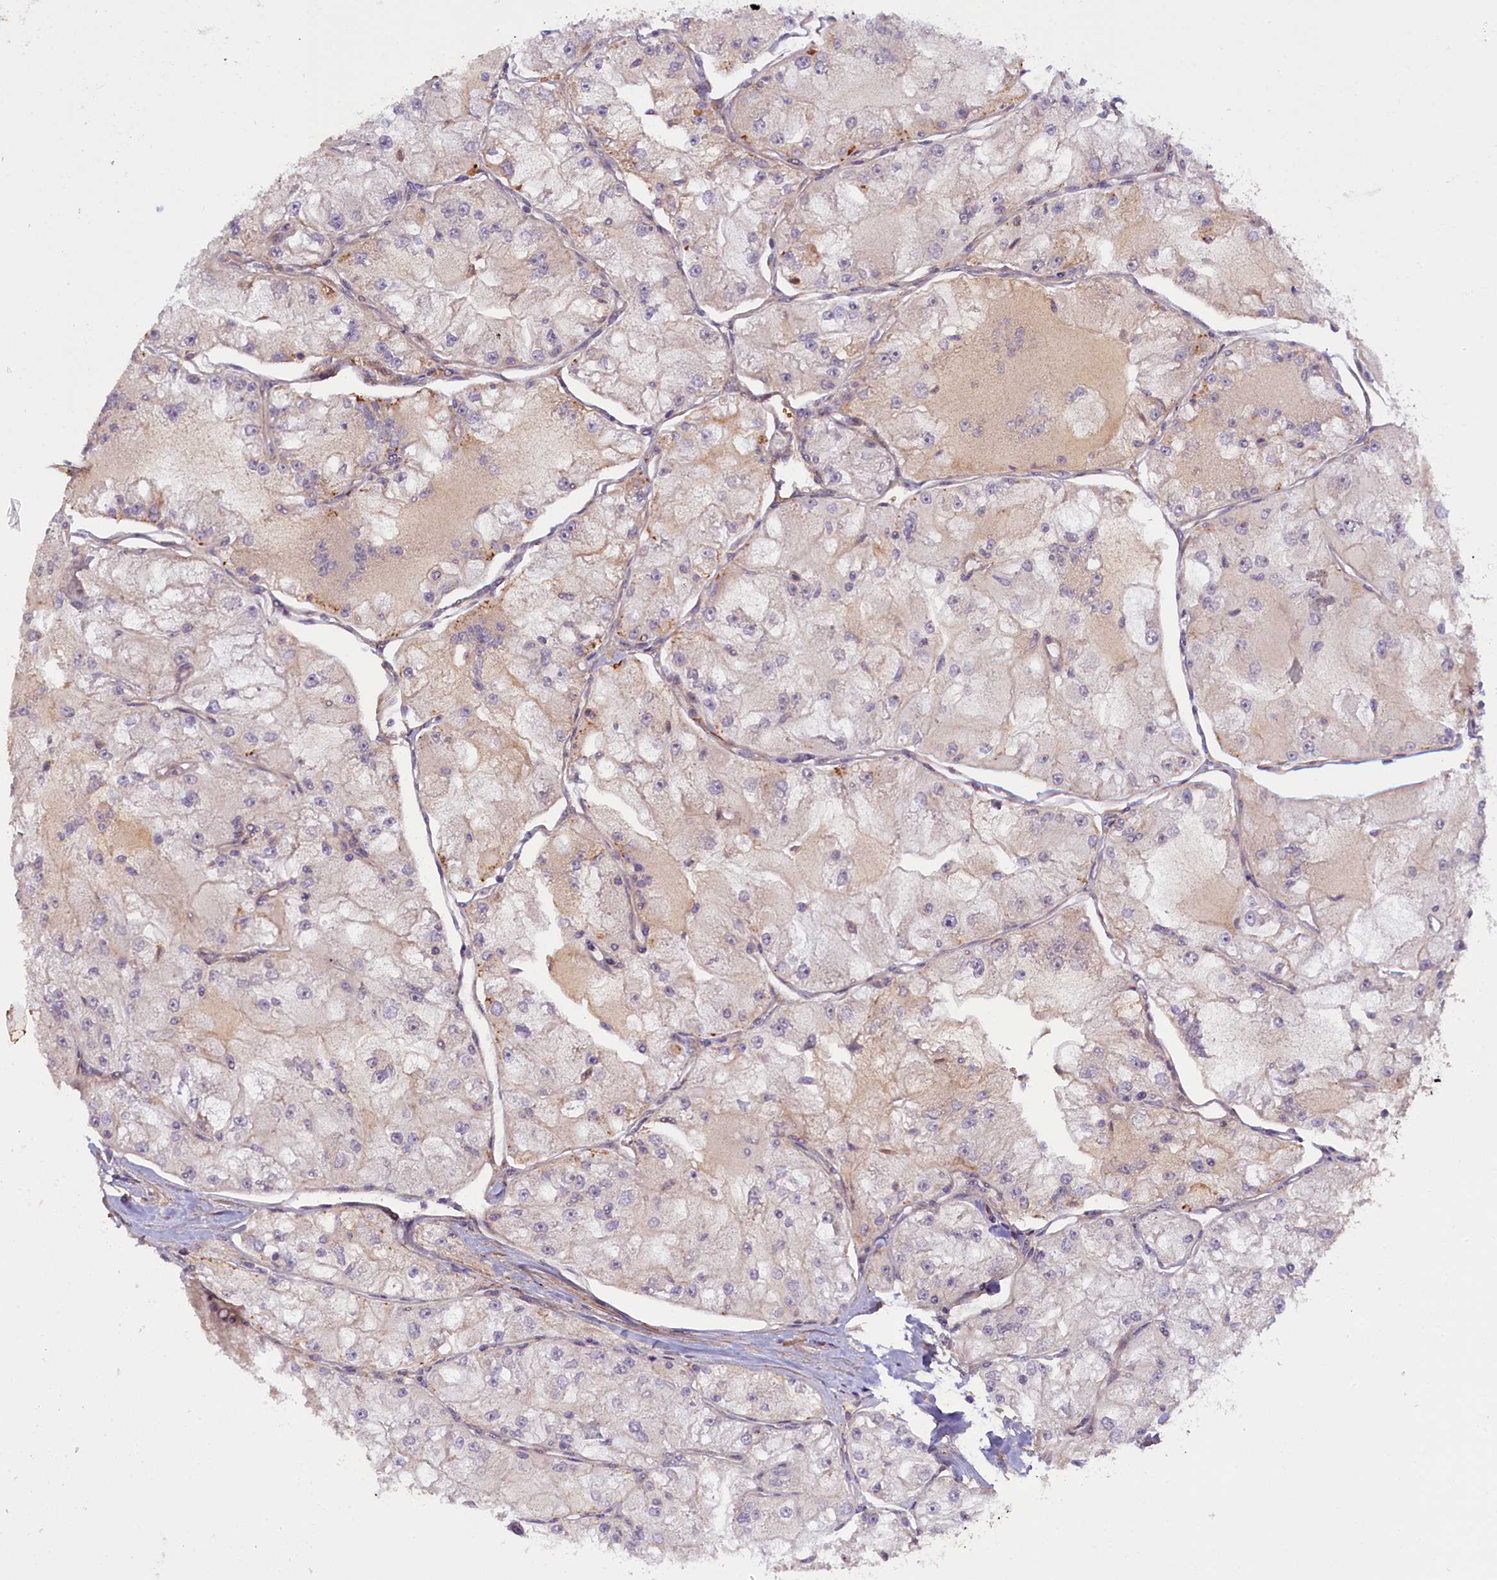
{"staining": {"intensity": "weak", "quantity": "<25%", "location": "cytoplasmic/membranous"}, "tissue": "renal cancer", "cell_type": "Tumor cells", "image_type": "cancer", "snomed": [{"axis": "morphology", "description": "Adenocarcinoma, NOS"}, {"axis": "topography", "description": "Kidney"}], "caption": "Protein analysis of renal cancer (adenocarcinoma) shows no significant expression in tumor cells.", "gene": "FUZ", "patient": {"sex": "female", "age": 72}}